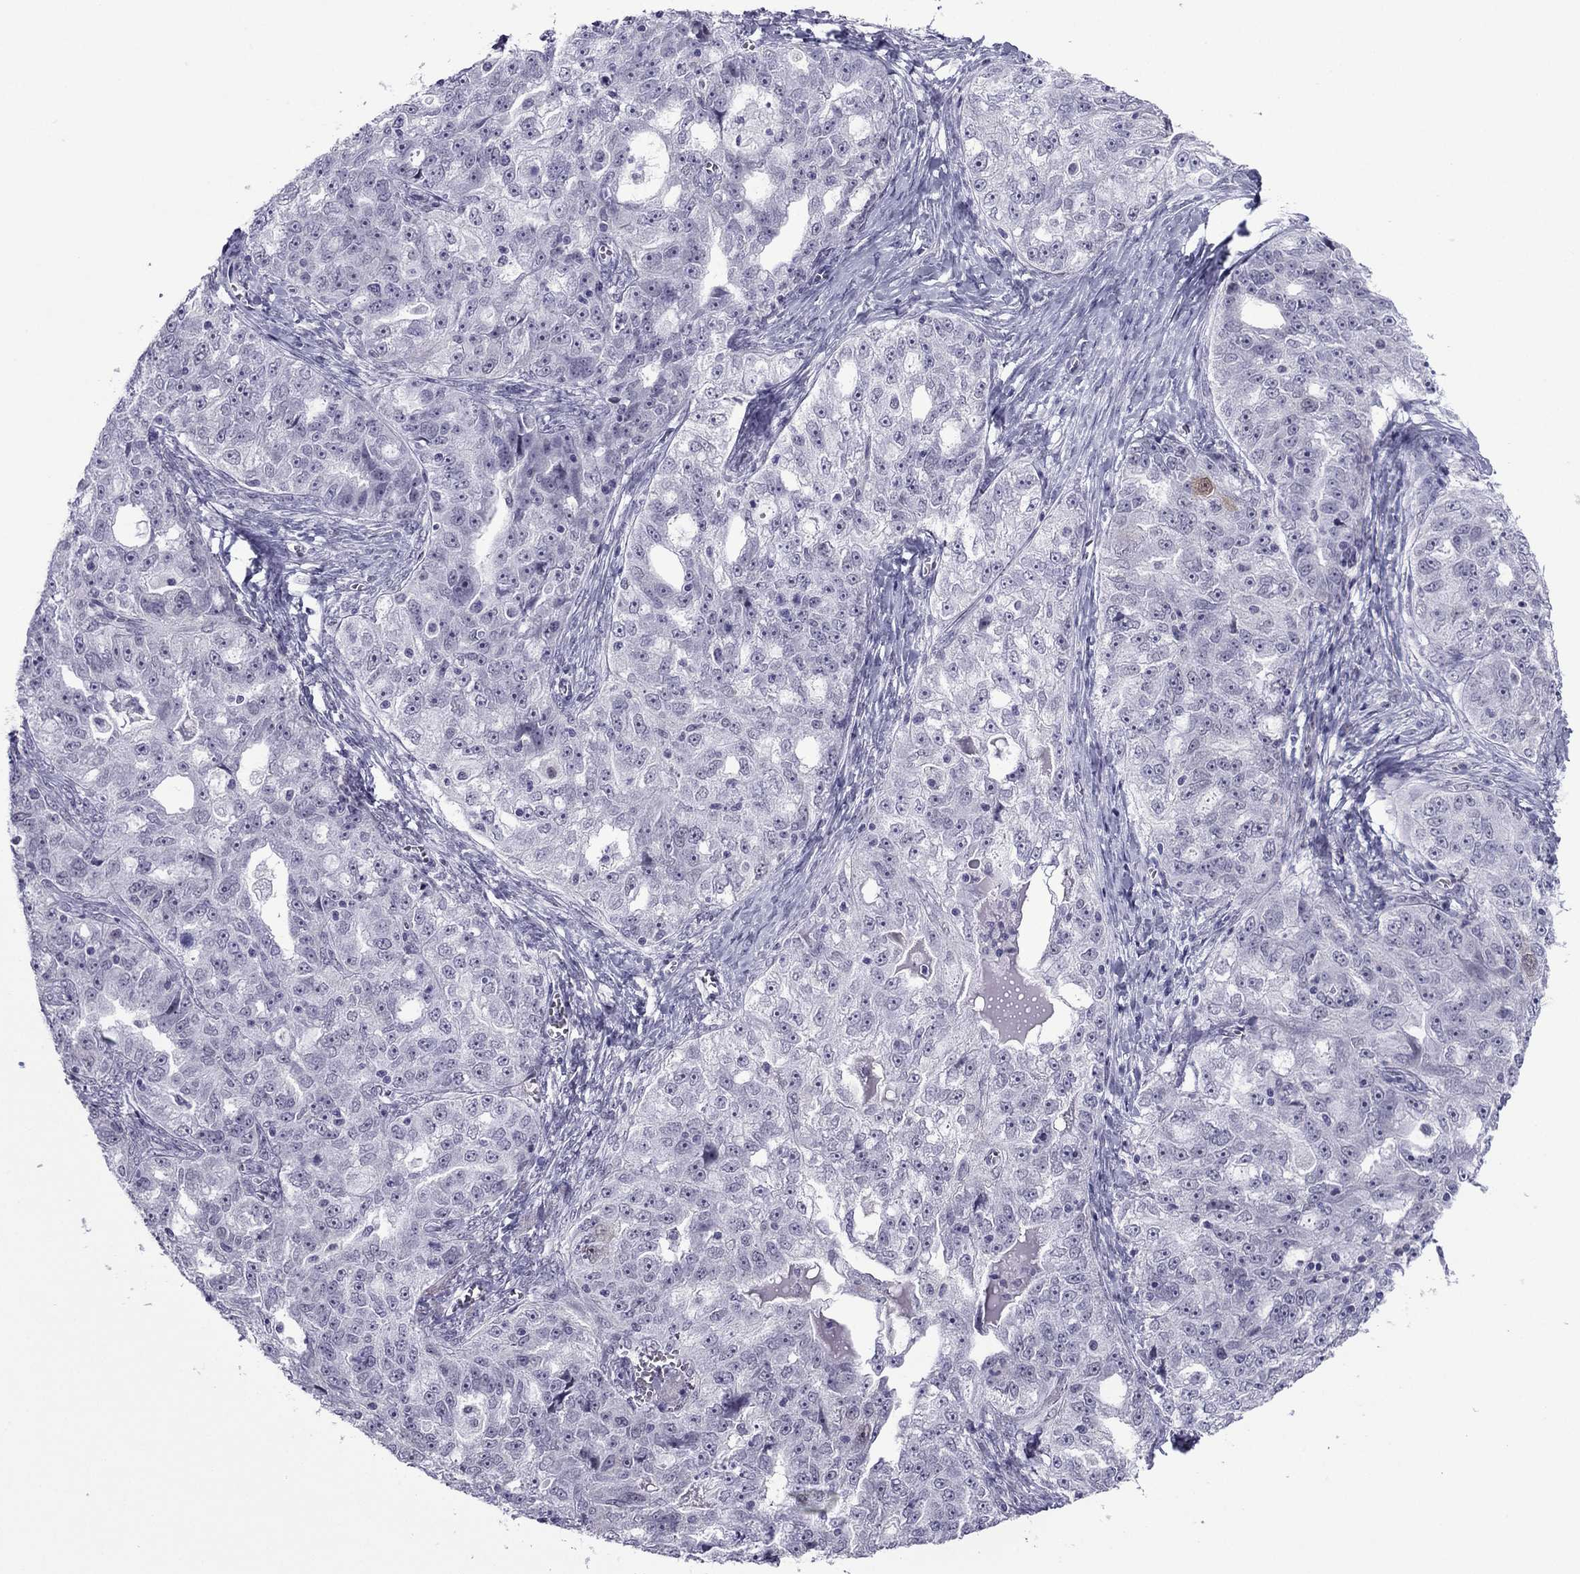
{"staining": {"intensity": "negative", "quantity": "none", "location": "none"}, "tissue": "ovarian cancer", "cell_type": "Tumor cells", "image_type": "cancer", "snomed": [{"axis": "morphology", "description": "Cystadenocarcinoma, serous, NOS"}, {"axis": "topography", "description": "Ovary"}], "caption": "Immunohistochemistry (IHC) of ovarian cancer (serous cystadenocarcinoma) shows no expression in tumor cells.", "gene": "MYLK3", "patient": {"sex": "female", "age": 51}}